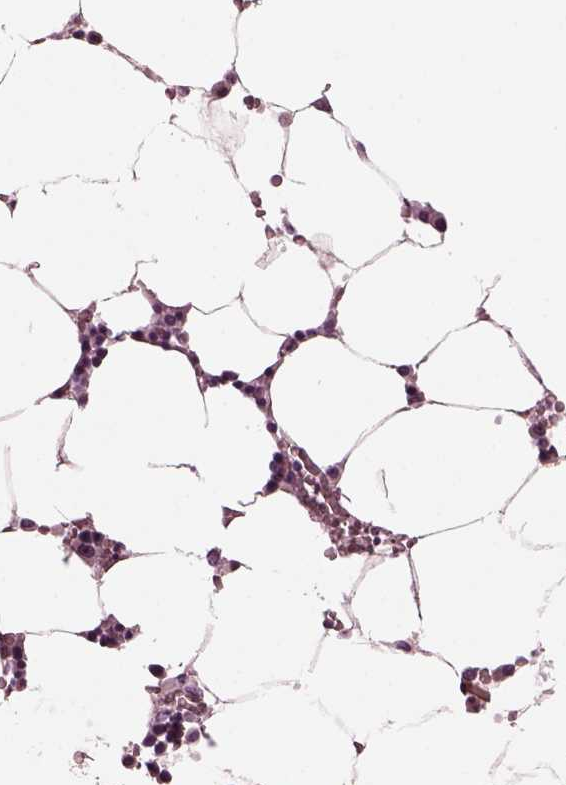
{"staining": {"intensity": "negative", "quantity": "none", "location": "none"}, "tissue": "bone marrow", "cell_type": "Hematopoietic cells", "image_type": "normal", "snomed": [{"axis": "morphology", "description": "Normal tissue, NOS"}, {"axis": "topography", "description": "Bone marrow"}], "caption": "High power microscopy micrograph of an immunohistochemistry photomicrograph of normal bone marrow, revealing no significant positivity in hematopoietic cells.", "gene": "MIB2", "patient": {"sex": "female", "age": 52}}